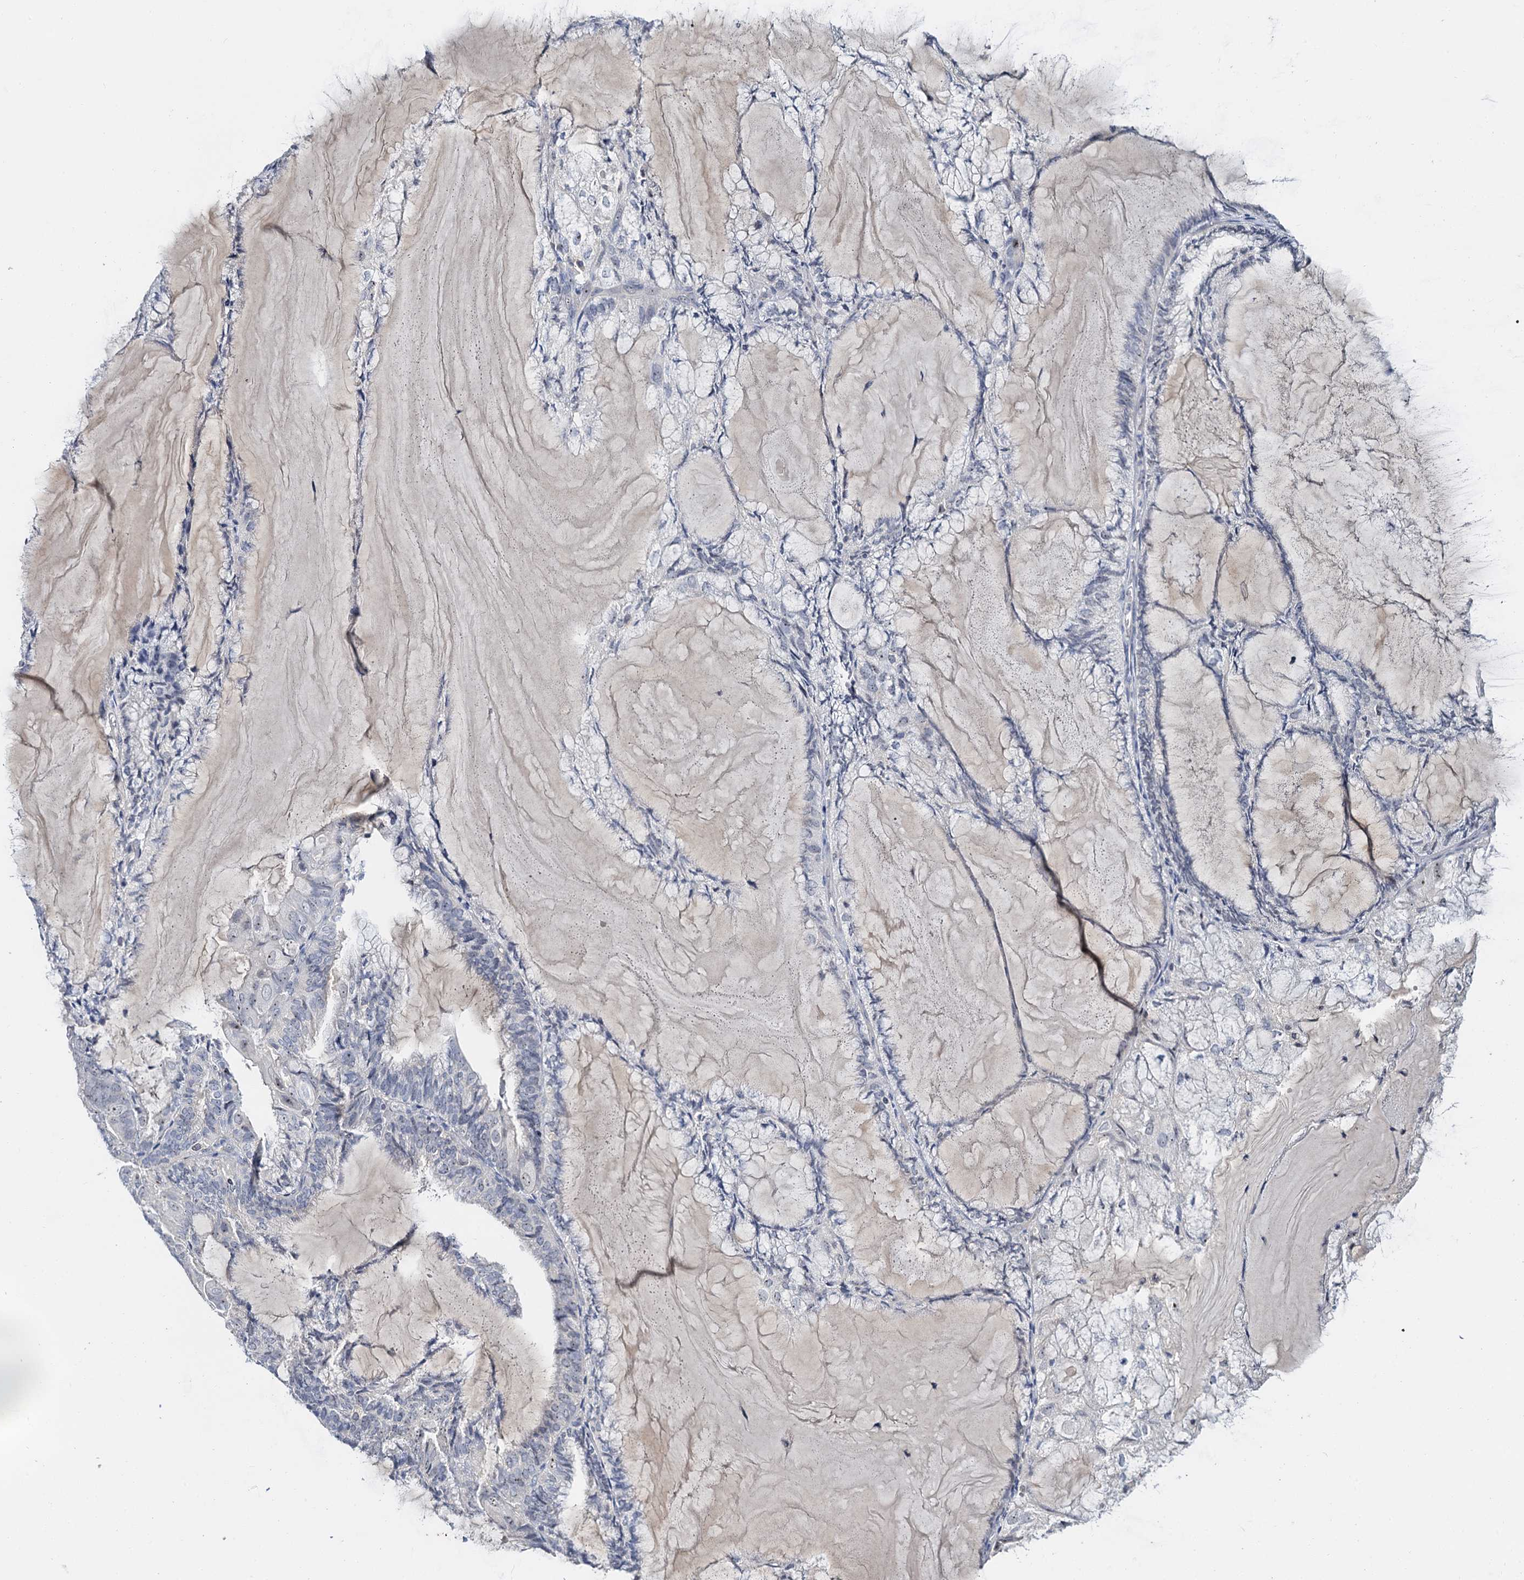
{"staining": {"intensity": "weak", "quantity": "<25%", "location": "nuclear"}, "tissue": "endometrial cancer", "cell_type": "Tumor cells", "image_type": "cancer", "snomed": [{"axis": "morphology", "description": "Adenocarcinoma, NOS"}, {"axis": "topography", "description": "Endometrium"}], "caption": "This is an immunohistochemistry (IHC) micrograph of endometrial cancer. There is no expression in tumor cells.", "gene": "NOP2", "patient": {"sex": "female", "age": 81}}